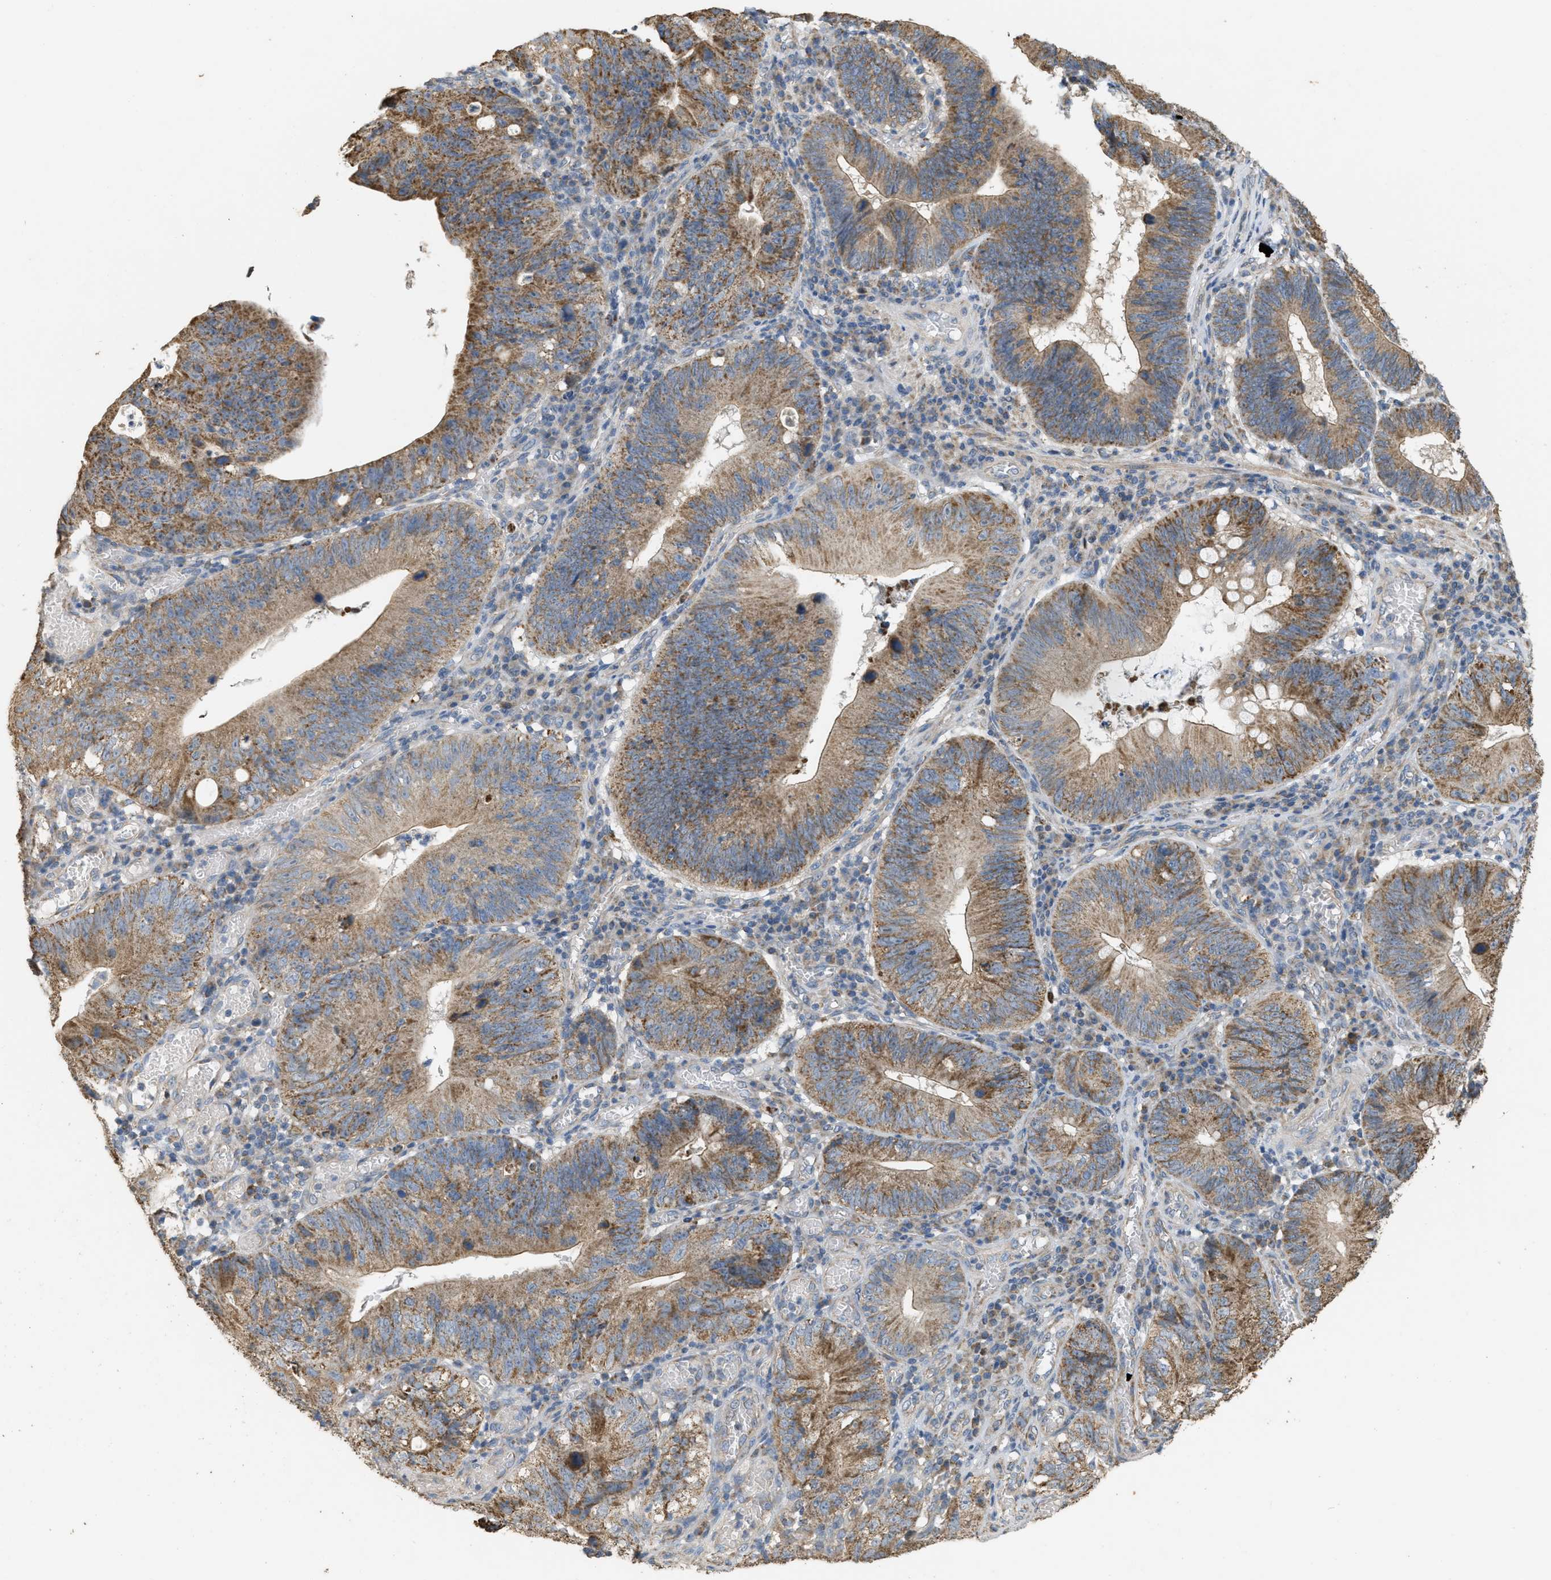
{"staining": {"intensity": "moderate", "quantity": ">75%", "location": "cytoplasmic/membranous"}, "tissue": "stomach cancer", "cell_type": "Tumor cells", "image_type": "cancer", "snomed": [{"axis": "morphology", "description": "Adenocarcinoma, NOS"}, {"axis": "topography", "description": "Stomach"}], "caption": "Tumor cells demonstrate medium levels of moderate cytoplasmic/membranous expression in approximately >75% of cells in human stomach adenocarcinoma. The protein of interest is stained brown, and the nuclei are stained in blue (DAB (3,3'-diaminobenzidine) IHC with brightfield microscopy, high magnification).", "gene": "KCNA4", "patient": {"sex": "male", "age": 59}}